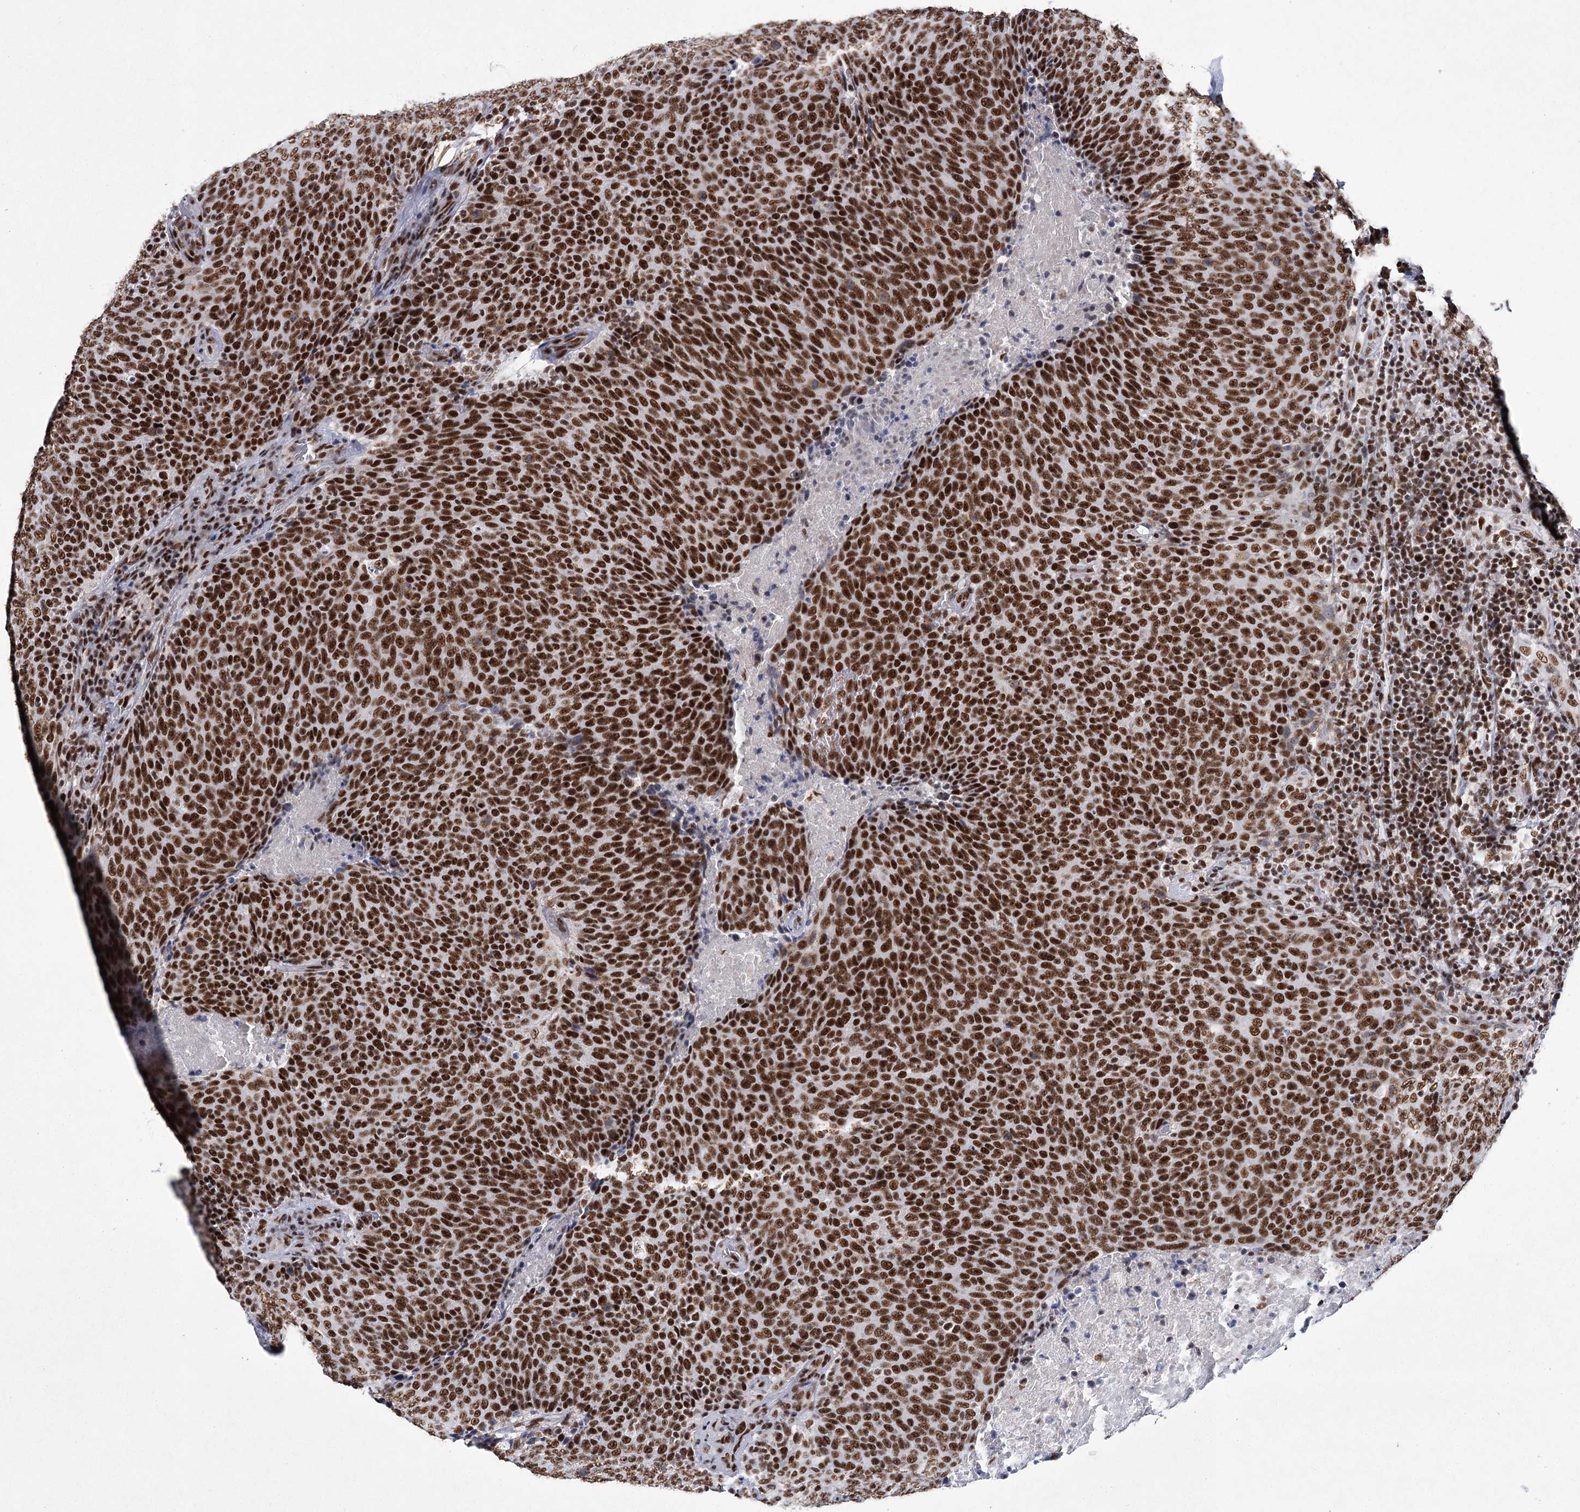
{"staining": {"intensity": "strong", "quantity": ">75%", "location": "nuclear"}, "tissue": "head and neck cancer", "cell_type": "Tumor cells", "image_type": "cancer", "snomed": [{"axis": "morphology", "description": "Squamous cell carcinoma, NOS"}, {"axis": "morphology", "description": "Squamous cell carcinoma, metastatic, NOS"}, {"axis": "topography", "description": "Lymph node"}, {"axis": "topography", "description": "Head-Neck"}], "caption": "Brown immunohistochemical staining in head and neck cancer demonstrates strong nuclear expression in about >75% of tumor cells. (IHC, brightfield microscopy, high magnification).", "gene": "SCAF8", "patient": {"sex": "male", "age": 62}}